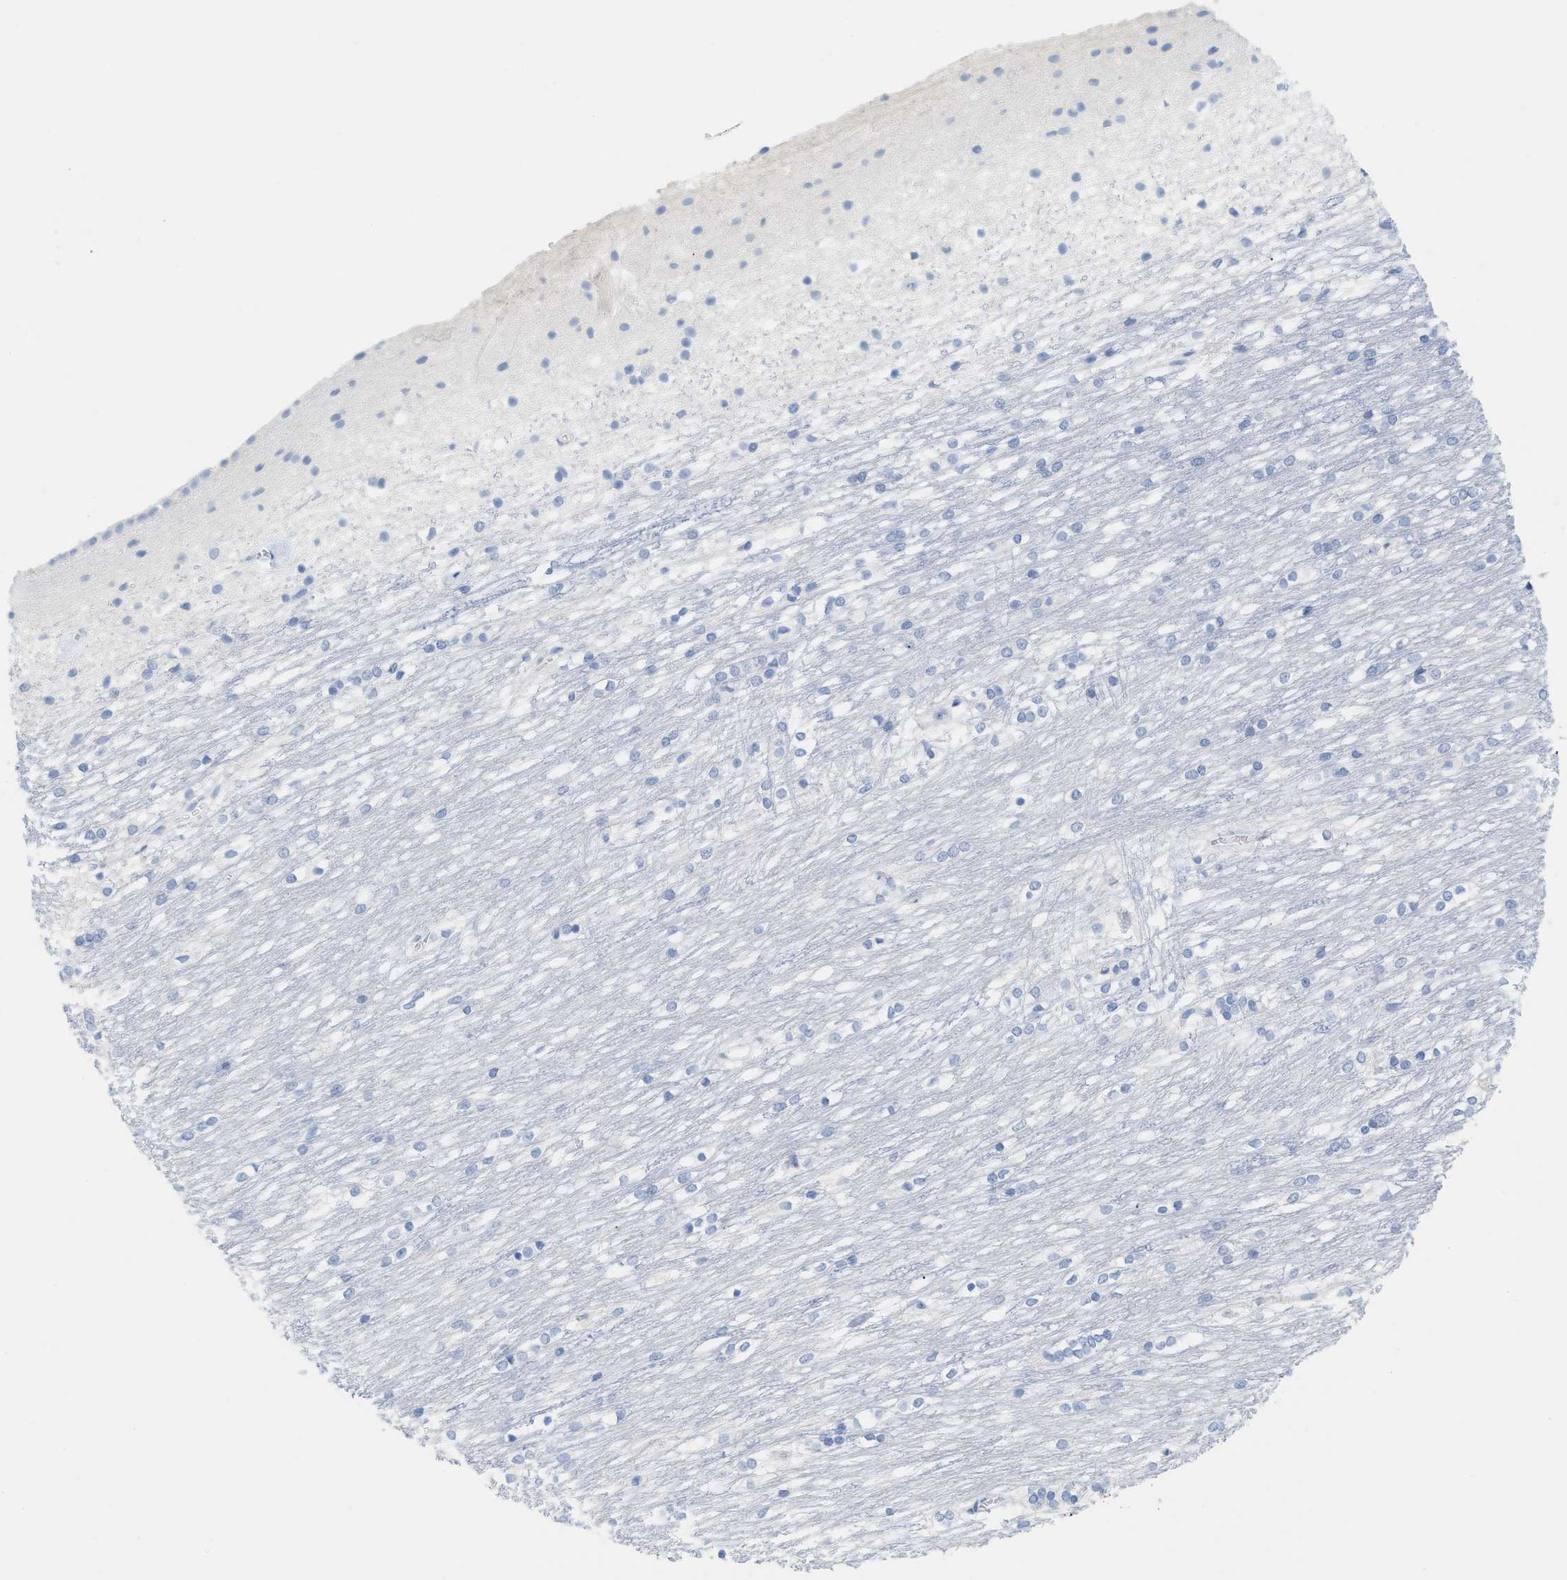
{"staining": {"intensity": "negative", "quantity": "none", "location": "none"}, "tissue": "caudate", "cell_type": "Glial cells", "image_type": "normal", "snomed": [{"axis": "morphology", "description": "Normal tissue, NOS"}, {"axis": "topography", "description": "Lateral ventricle wall"}], "caption": "This is an IHC micrograph of normal human caudate. There is no positivity in glial cells.", "gene": "PAPPA", "patient": {"sex": "female", "age": 19}}